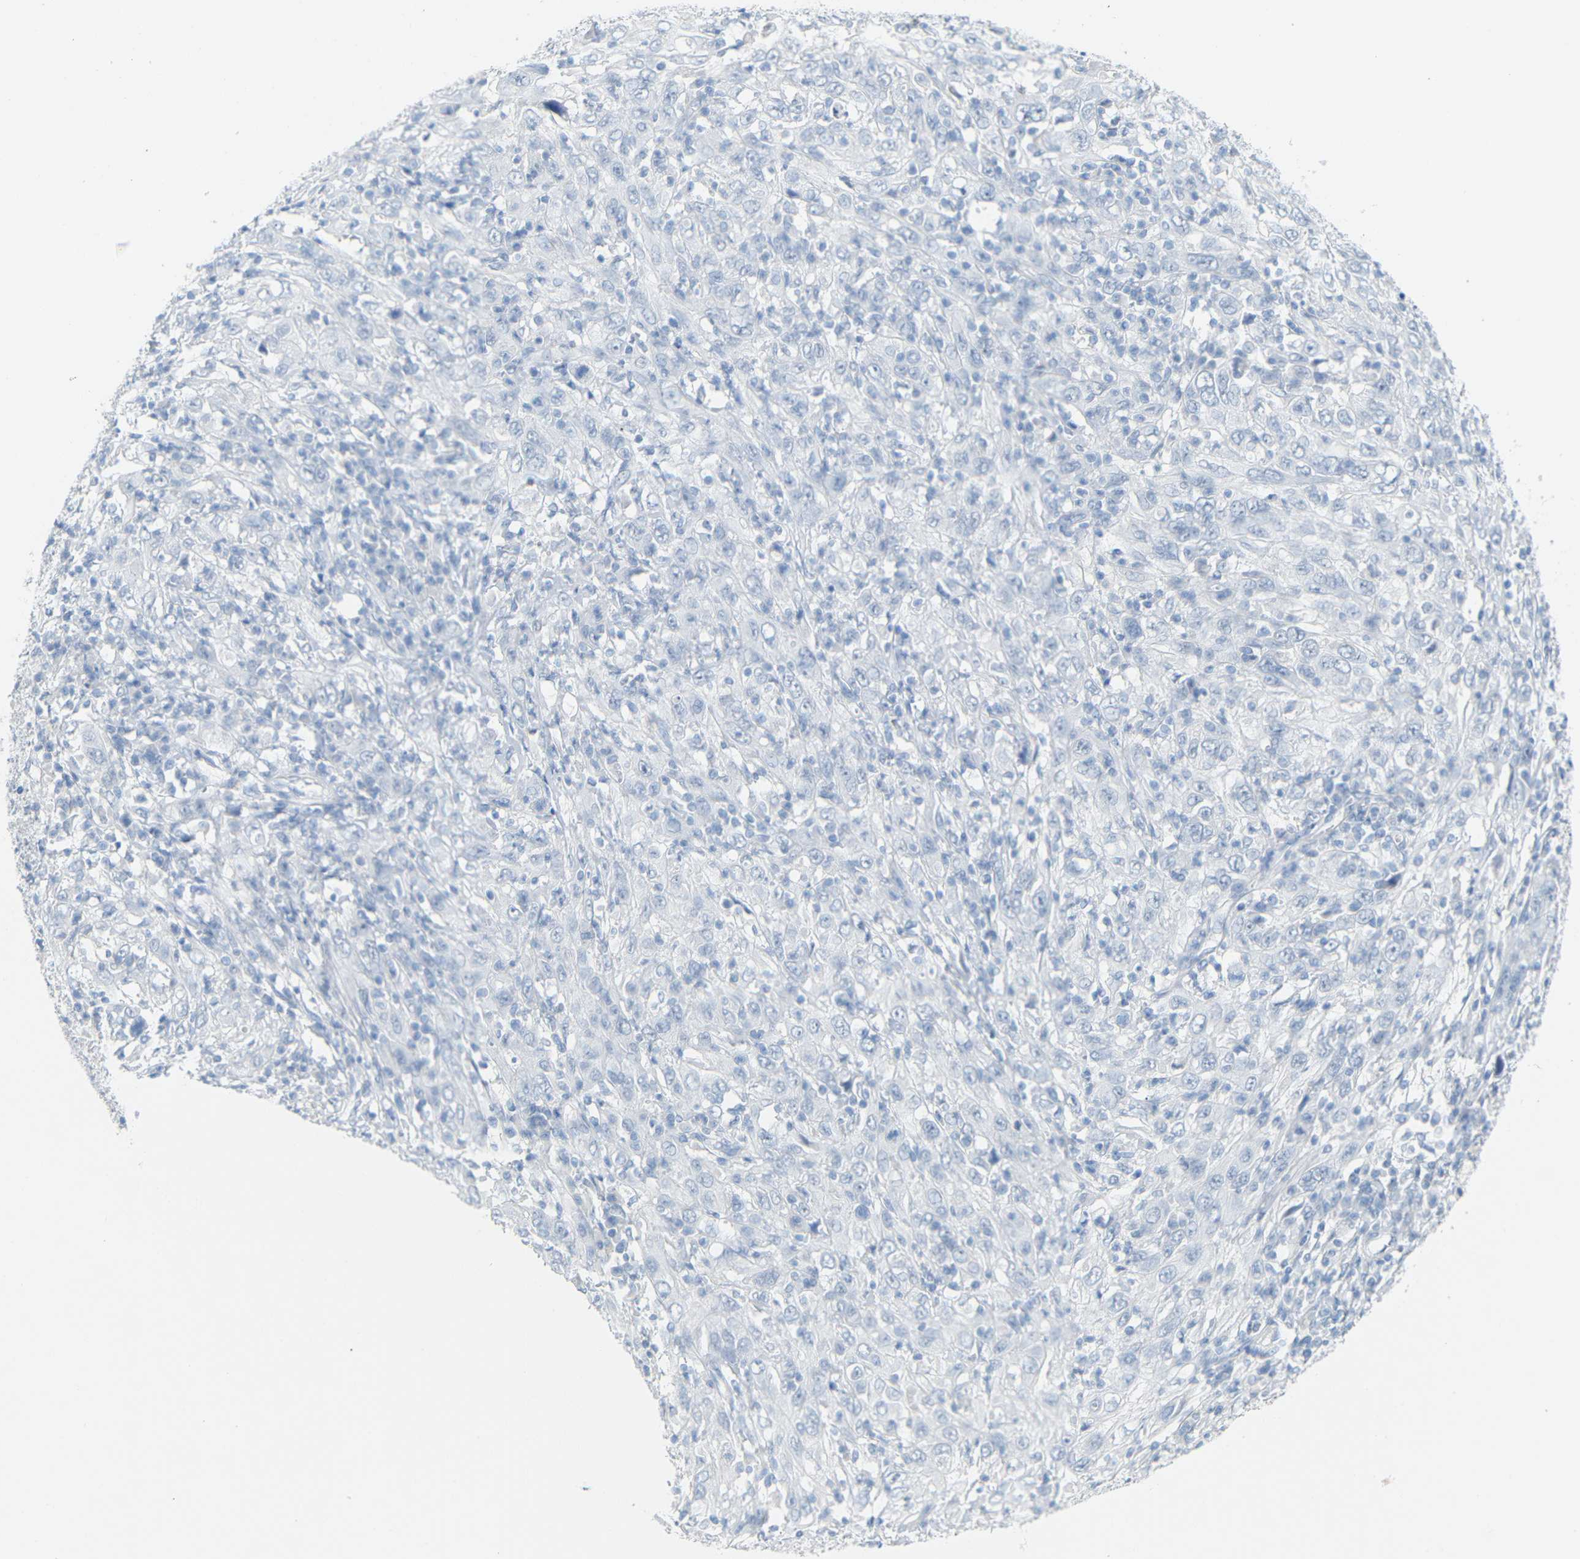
{"staining": {"intensity": "negative", "quantity": "none", "location": "none"}, "tissue": "cervical cancer", "cell_type": "Tumor cells", "image_type": "cancer", "snomed": [{"axis": "morphology", "description": "Squamous cell carcinoma, NOS"}, {"axis": "topography", "description": "Cervix"}], "caption": "Immunohistochemistry of human squamous cell carcinoma (cervical) displays no expression in tumor cells. (Stains: DAB (3,3'-diaminobenzidine) immunohistochemistry with hematoxylin counter stain, Microscopy: brightfield microscopy at high magnification).", "gene": "OPN1SW", "patient": {"sex": "female", "age": 46}}